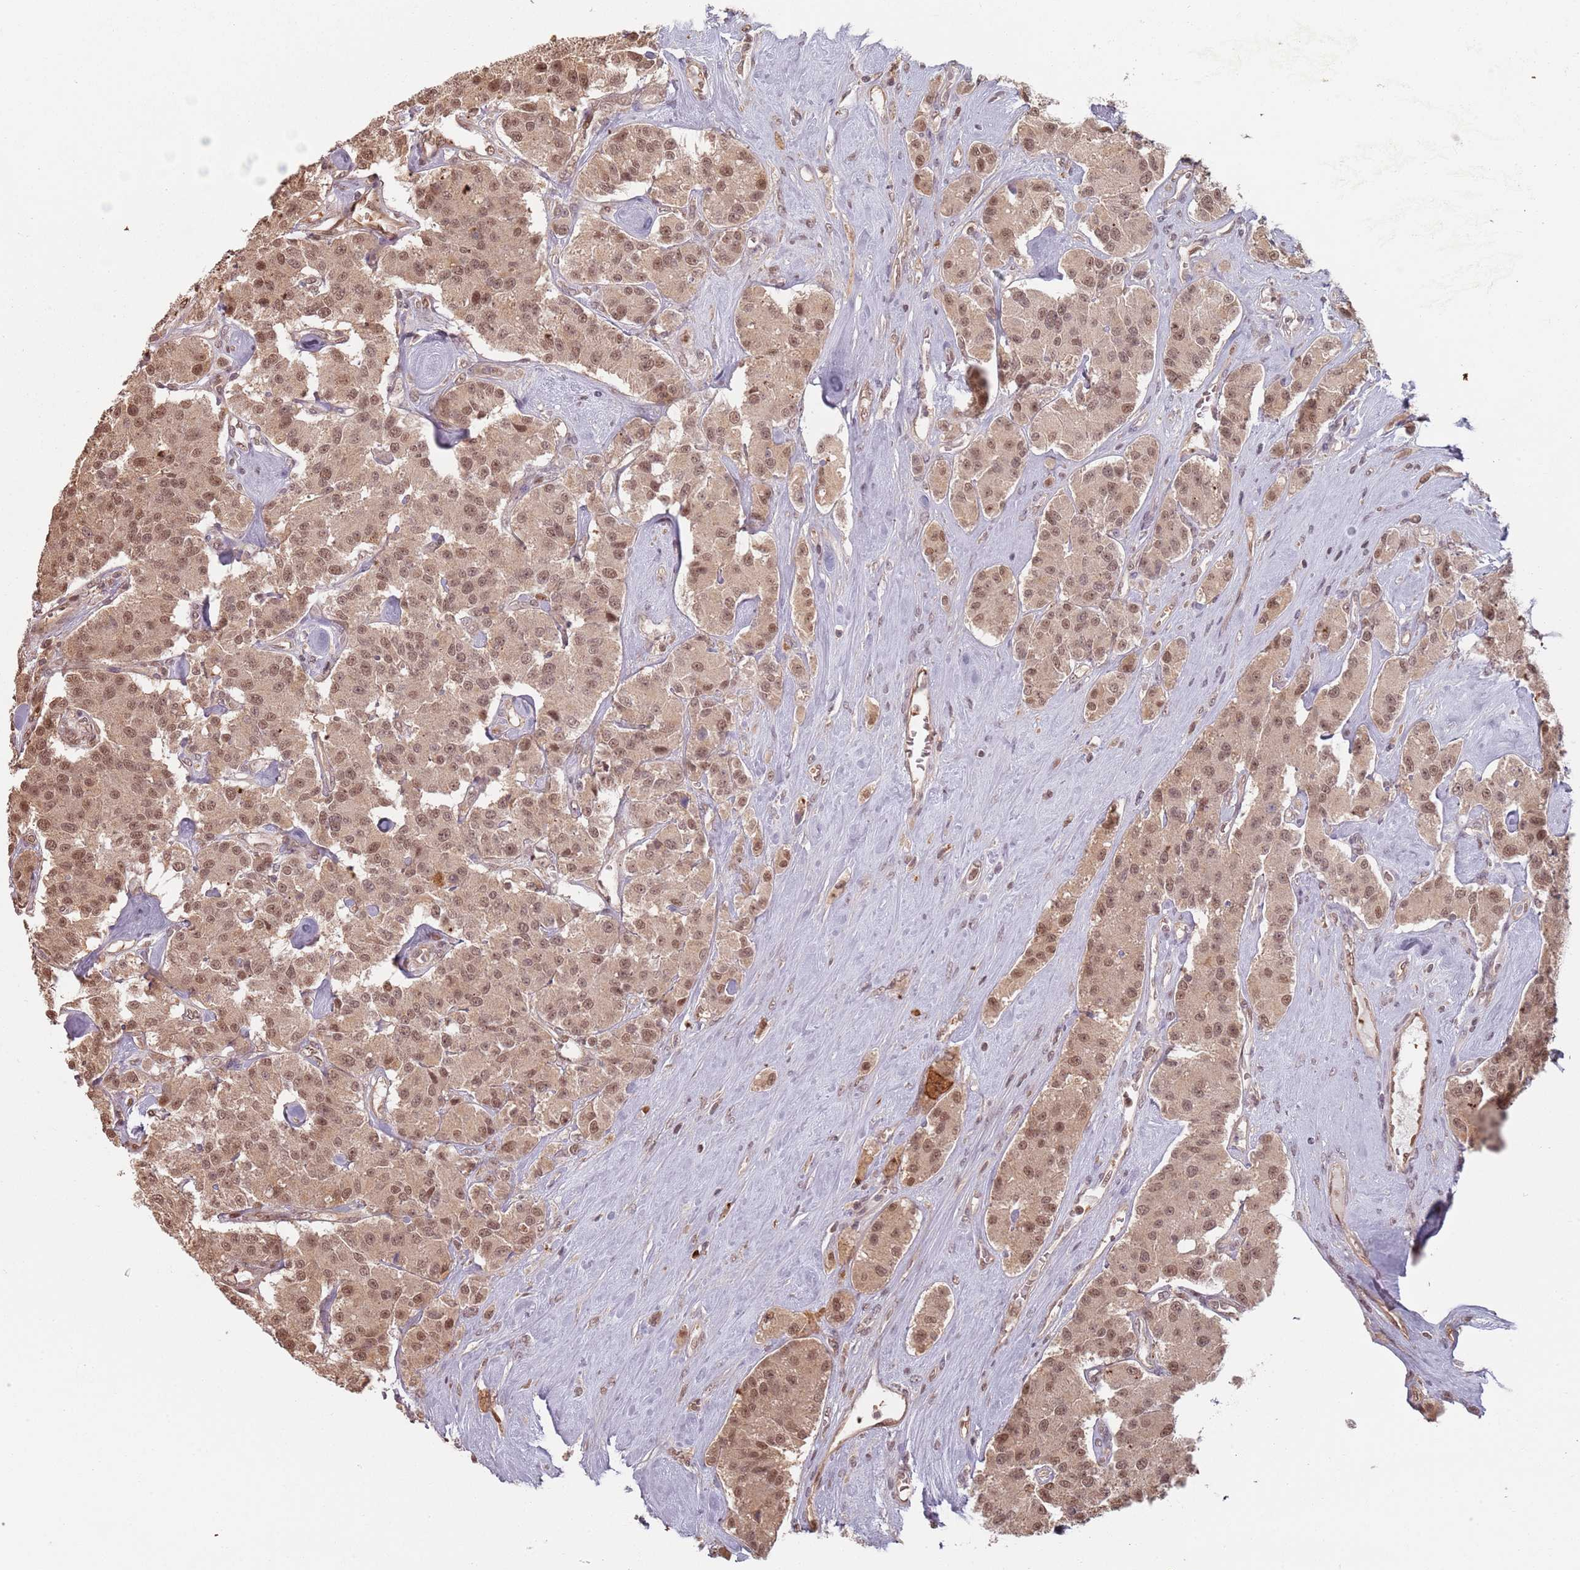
{"staining": {"intensity": "moderate", "quantity": ">75%", "location": "nuclear"}, "tissue": "carcinoid", "cell_type": "Tumor cells", "image_type": "cancer", "snomed": [{"axis": "morphology", "description": "Carcinoid, malignant, NOS"}, {"axis": "topography", "description": "Pancreas"}], "caption": "Immunohistochemistry (DAB (3,3'-diaminobenzidine)) staining of malignant carcinoid demonstrates moderate nuclear protein expression in approximately >75% of tumor cells.", "gene": "PLSCR5", "patient": {"sex": "male", "age": 41}}